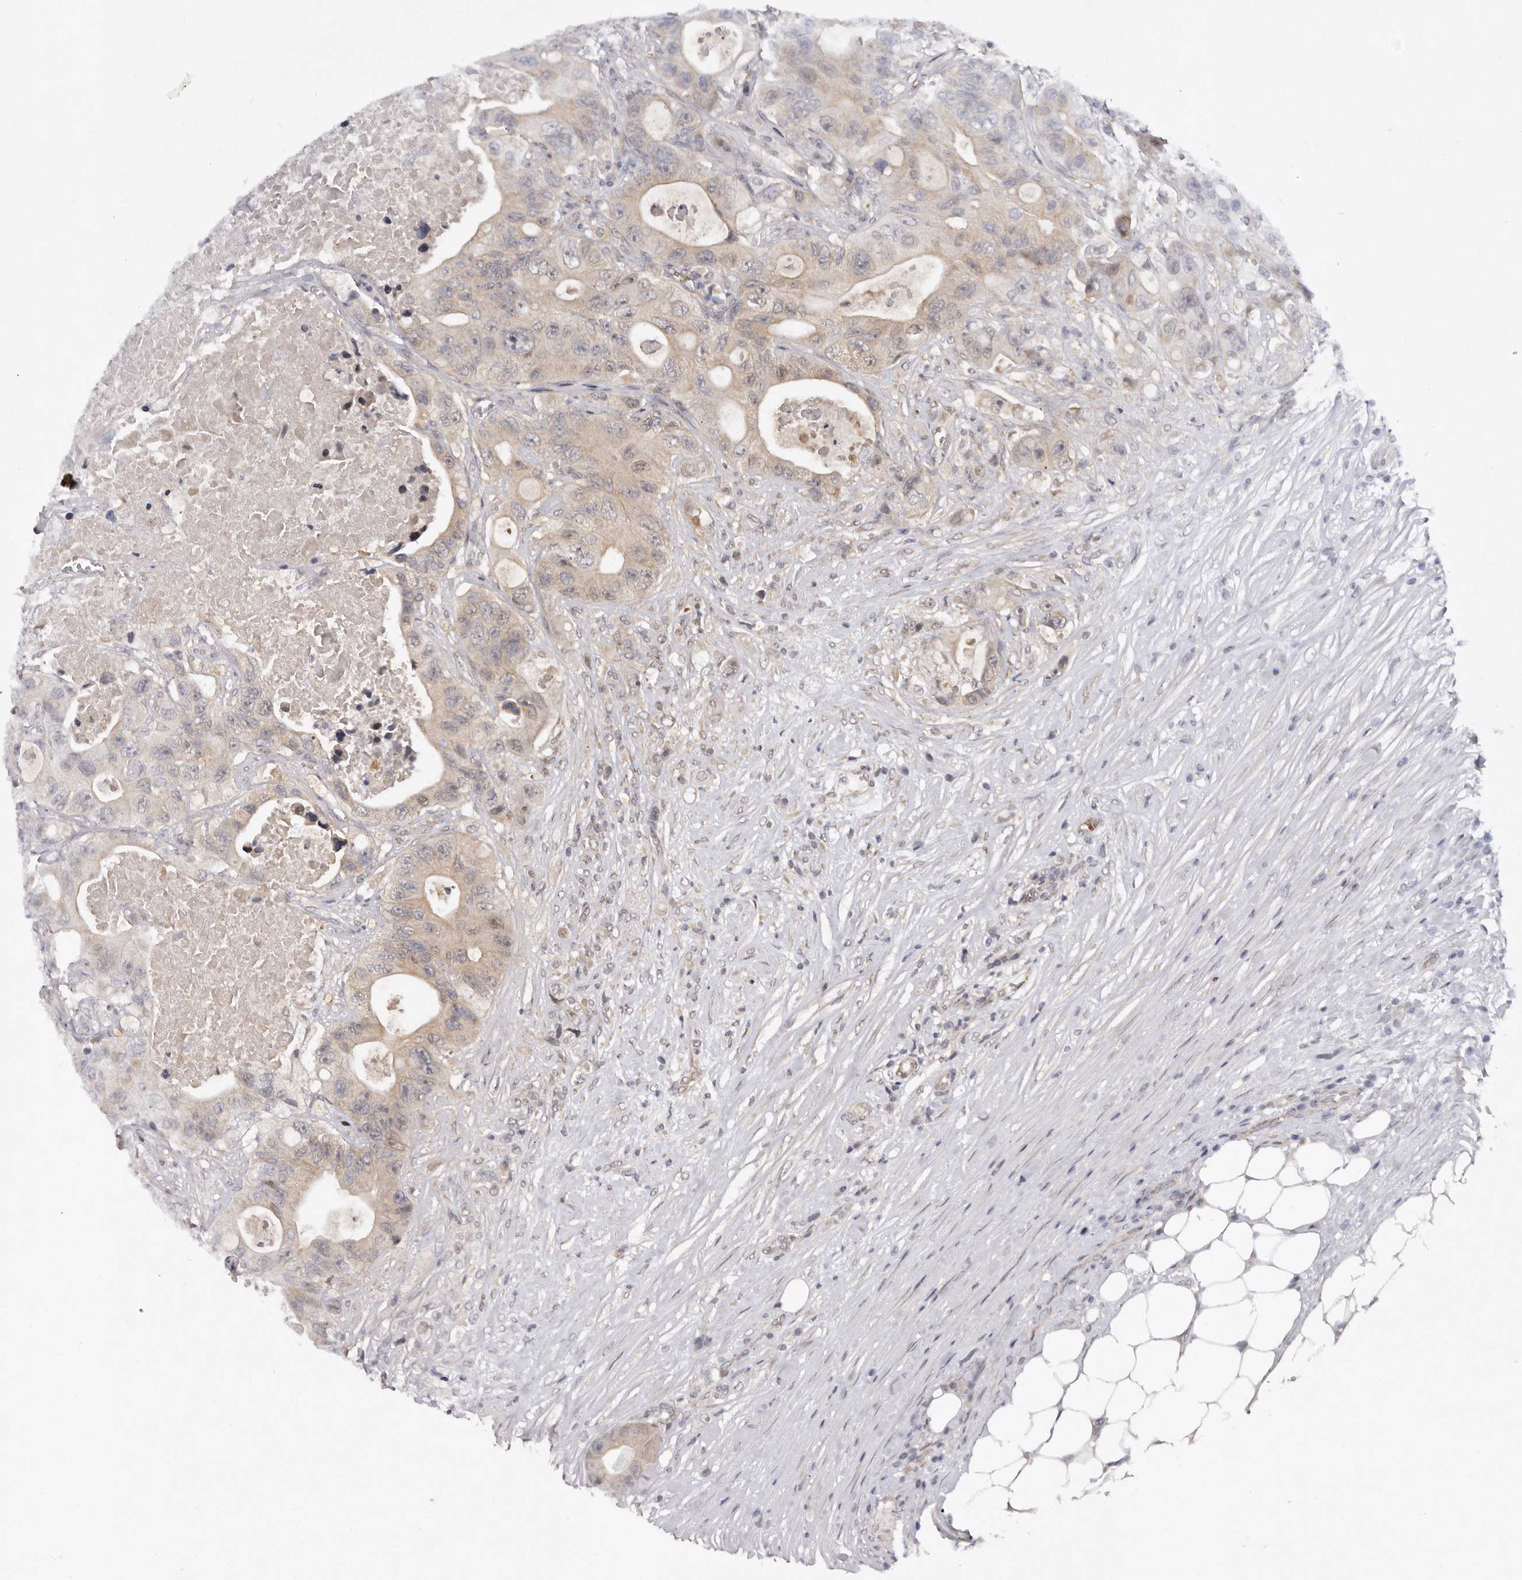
{"staining": {"intensity": "moderate", "quantity": "<25%", "location": "cytoplasmic/membranous"}, "tissue": "colorectal cancer", "cell_type": "Tumor cells", "image_type": "cancer", "snomed": [{"axis": "morphology", "description": "Adenocarcinoma, NOS"}, {"axis": "topography", "description": "Colon"}], "caption": "Colorectal cancer (adenocarcinoma) tissue demonstrates moderate cytoplasmic/membranous expression in about <25% of tumor cells", "gene": "ABL1", "patient": {"sex": "female", "age": 46}}